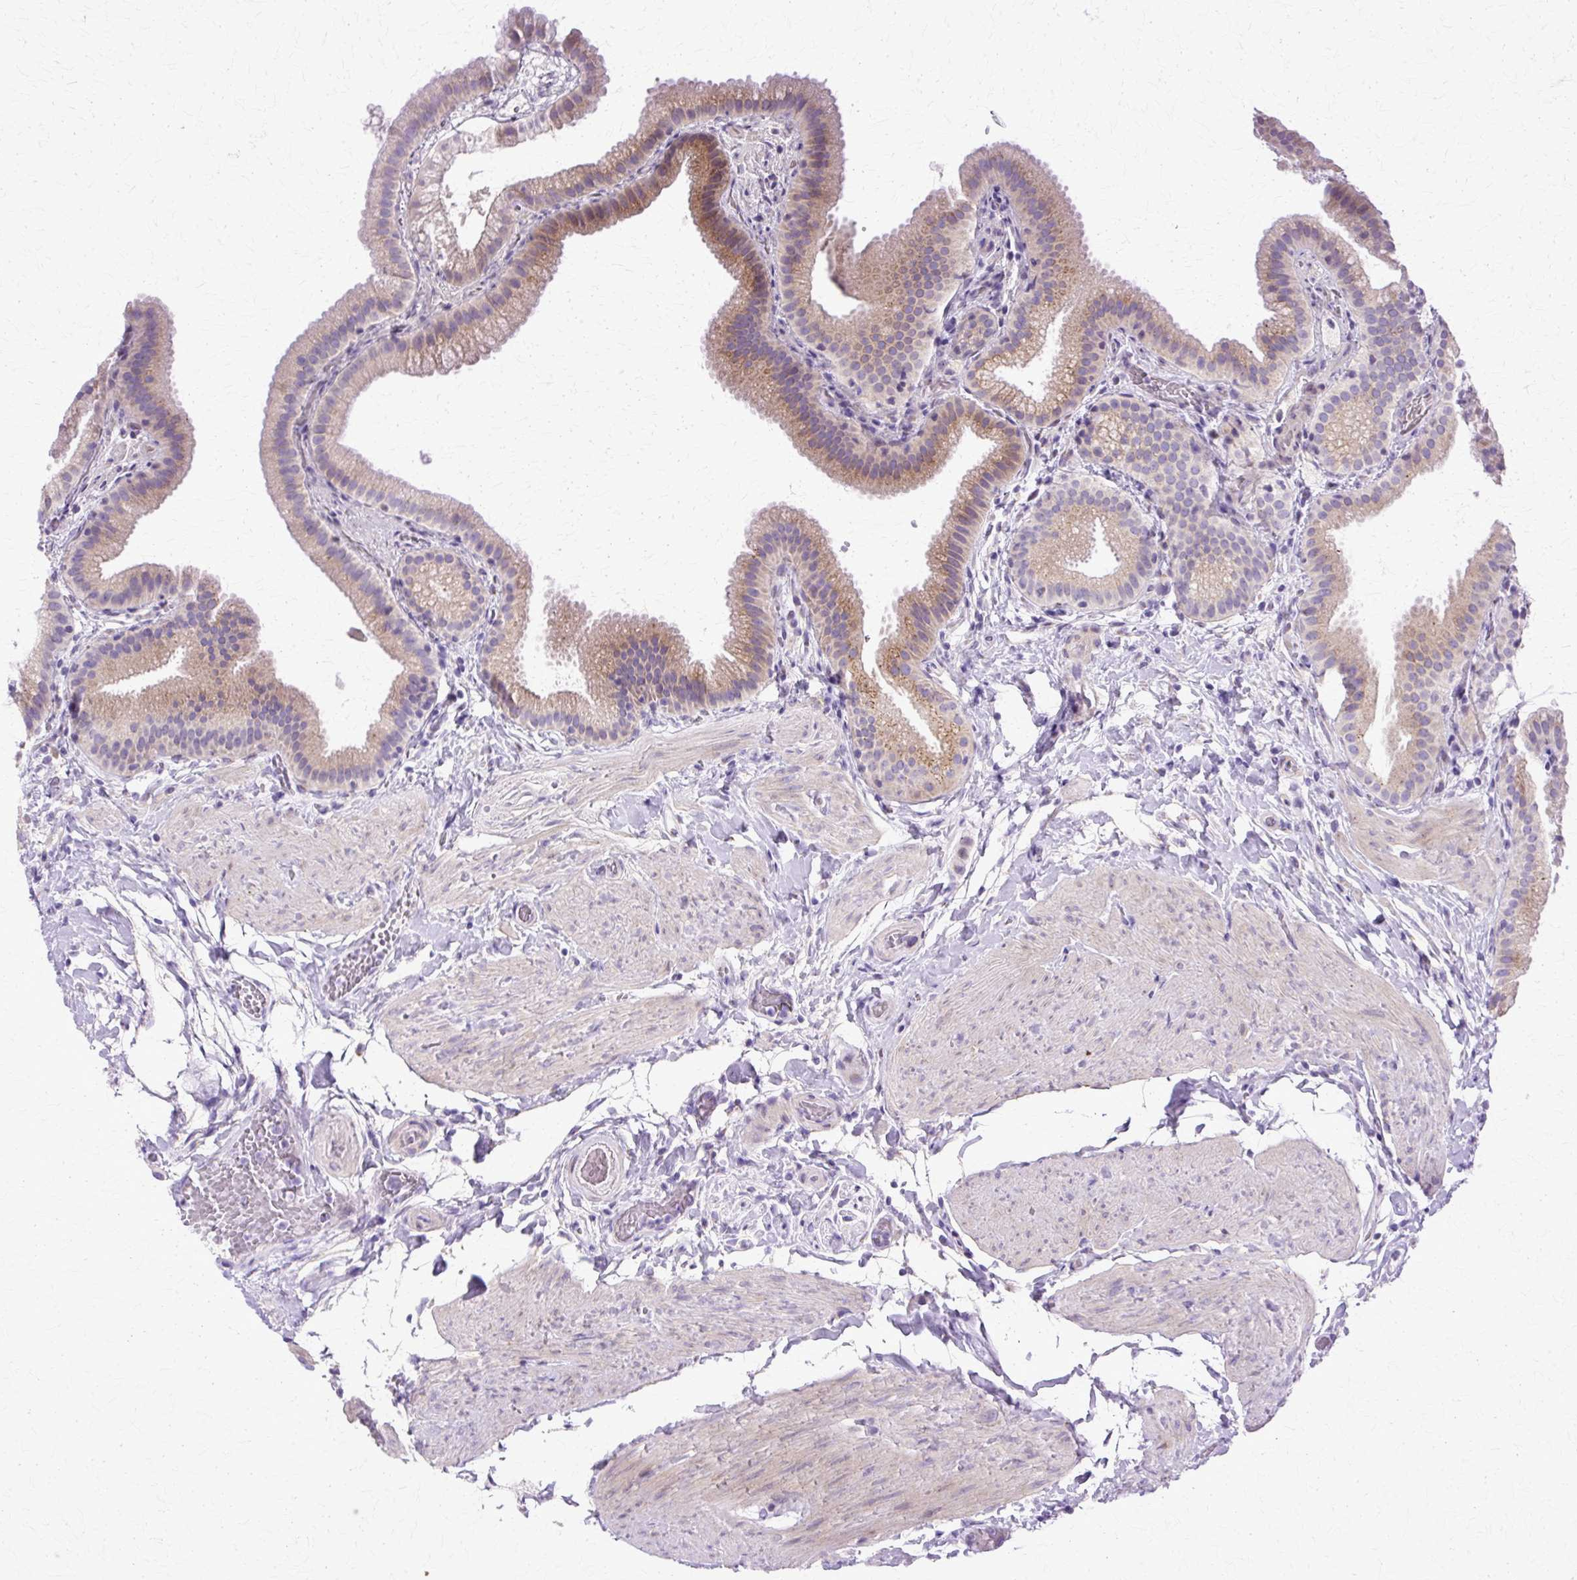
{"staining": {"intensity": "moderate", "quantity": ">75%", "location": "cytoplasmic/membranous"}, "tissue": "gallbladder", "cell_type": "Glandular cells", "image_type": "normal", "snomed": [{"axis": "morphology", "description": "Normal tissue, NOS"}, {"axis": "topography", "description": "Gallbladder"}], "caption": "Immunohistochemical staining of unremarkable gallbladder displays moderate cytoplasmic/membranous protein expression in about >75% of glandular cells.", "gene": "TBC1D3B", "patient": {"sex": "female", "age": 63}}